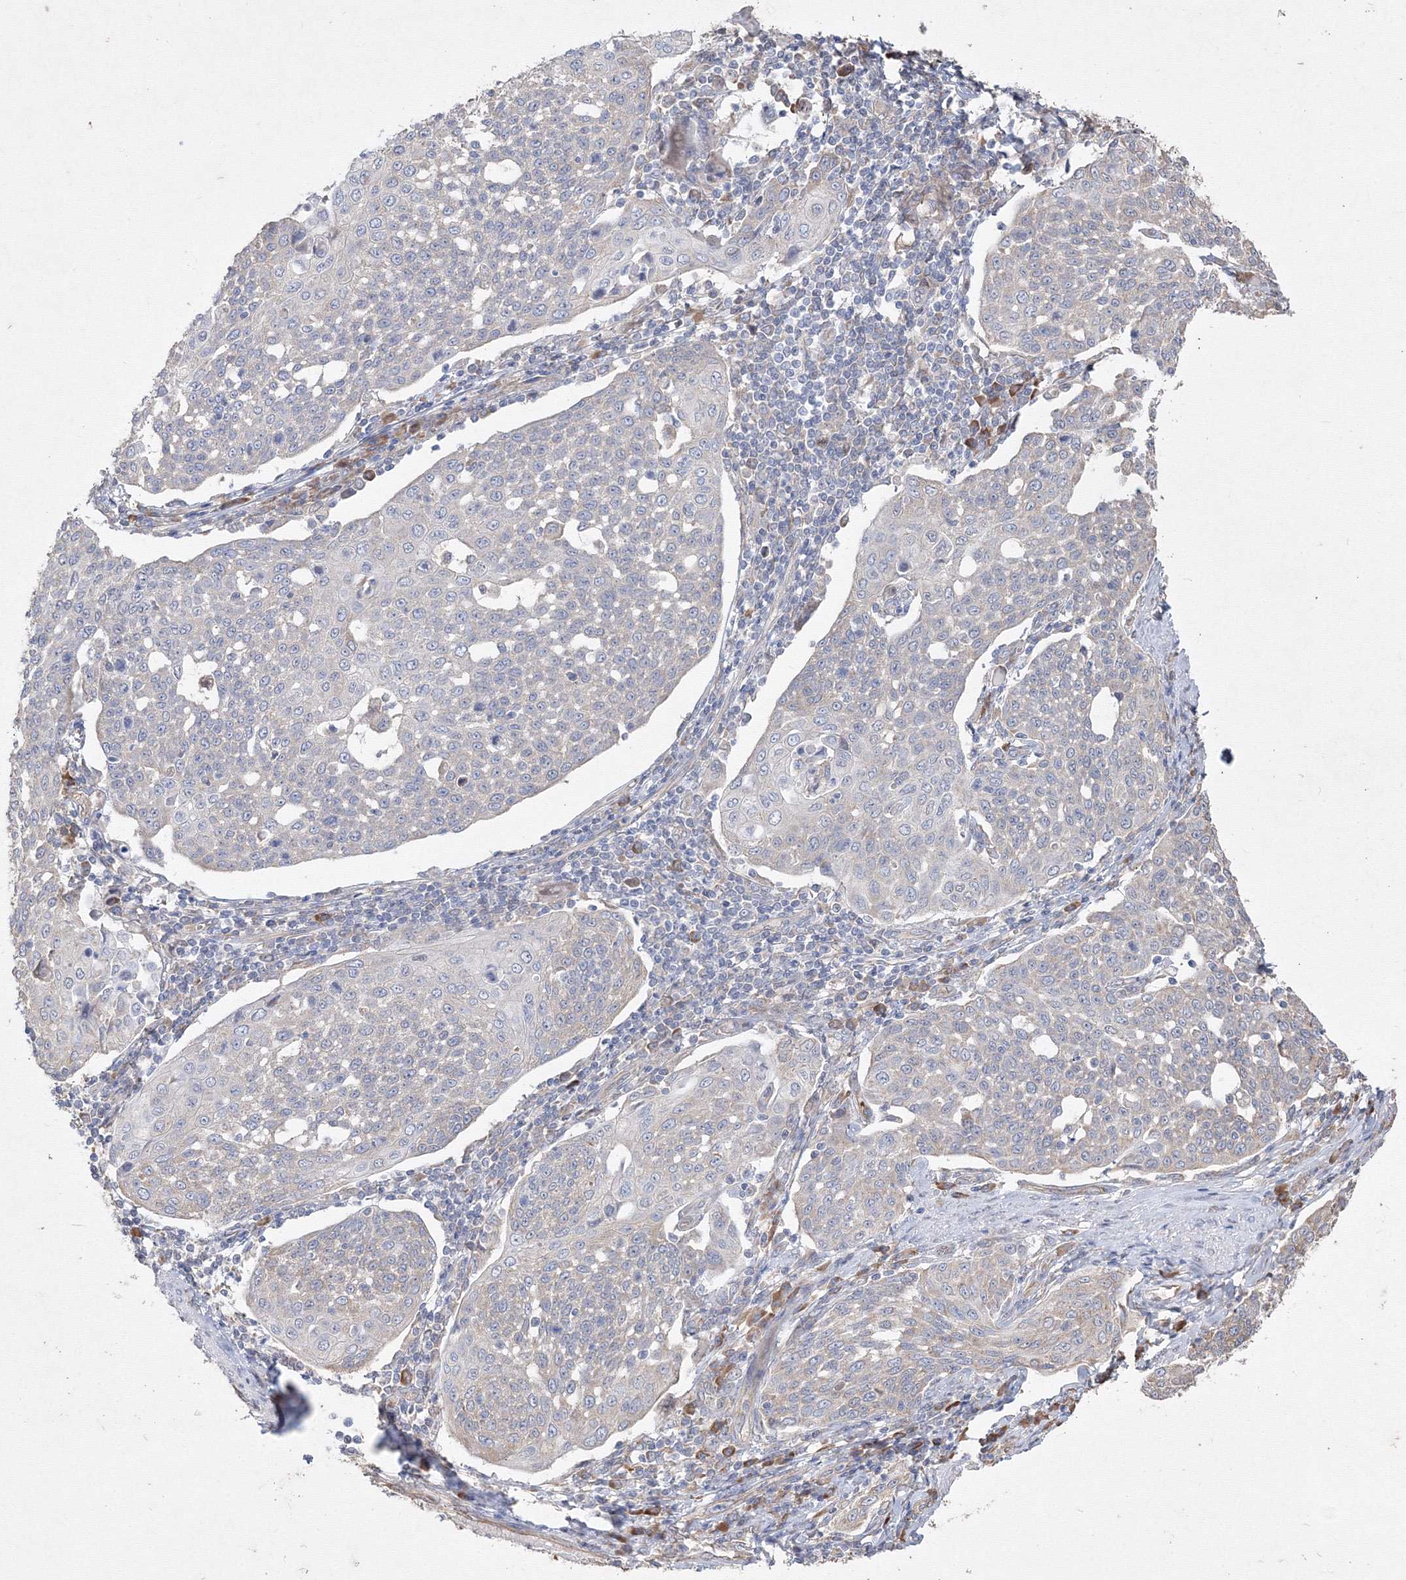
{"staining": {"intensity": "negative", "quantity": "none", "location": "none"}, "tissue": "cervical cancer", "cell_type": "Tumor cells", "image_type": "cancer", "snomed": [{"axis": "morphology", "description": "Squamous cell carcinoma, NOS"}, {"axis": "topography", "description": "Cervix"}], "caption": "This is an immunohistochemistry image of squamous cell carcinoma (cervical). There is no staining in tumor cells.", "gene": "FBXL8", "patient": {"sex": "female", "age": 34}}